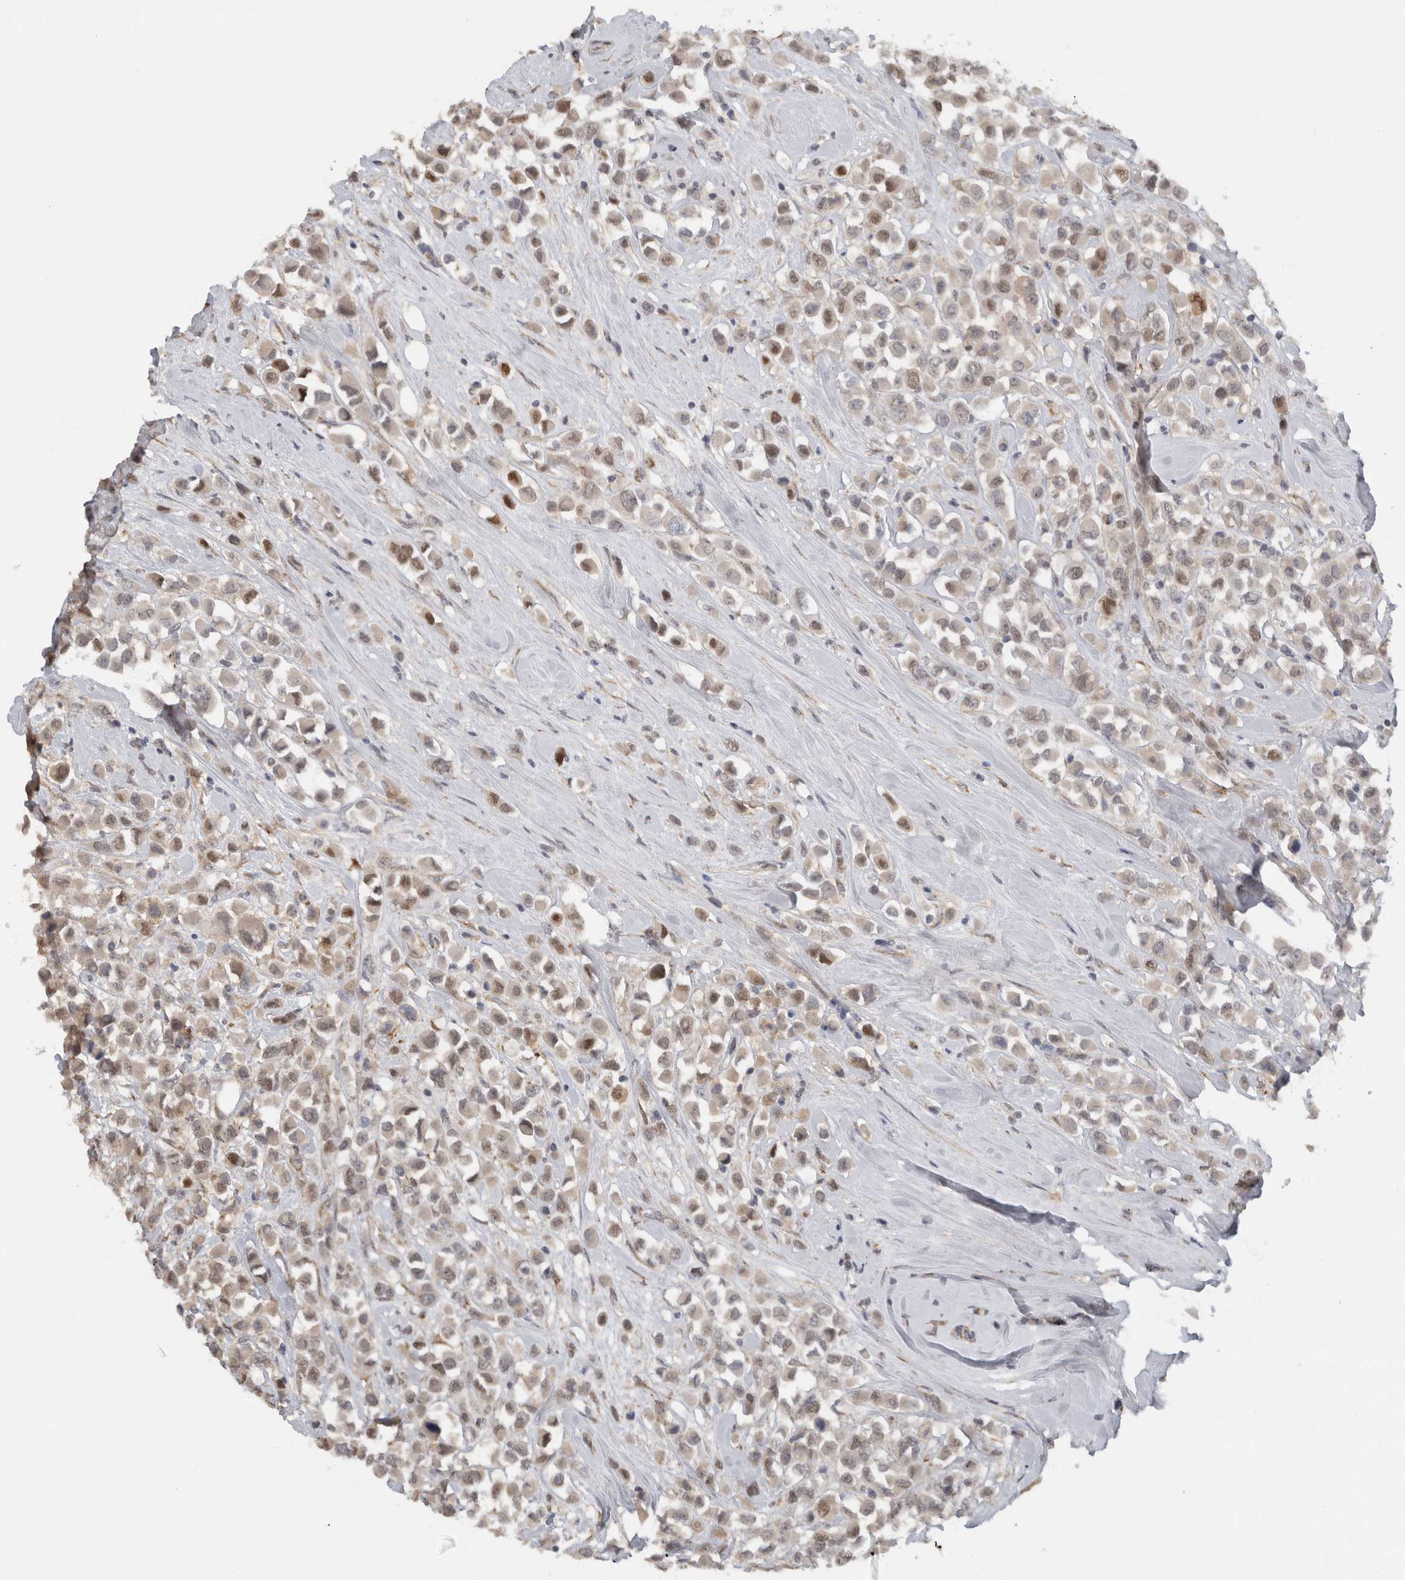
{"staining": {"intensity": "moderate", "quantity": "<25%", "location": "nuclear"}, "tissue": "breast cancer", "cell_type": "Tumor cells", "image_type": "cancer", "snomed": [{"axis": "morphology", "description": "Duct carcinoma"}, {"axis": "topography", "description": "Breast"}], "caption": "Immunohistochemistry (IHC) image of neoplastic tissue: human infiltrating ductal carcinoma (breast) stained using immunohistochemistry displays low levels of moderate protein expression localized specifically in the nuclear of tumor cells, appearing as a nuclear brown color.", "gene": "DYRK2", "patient": {"sex": "female", "age": 61}}